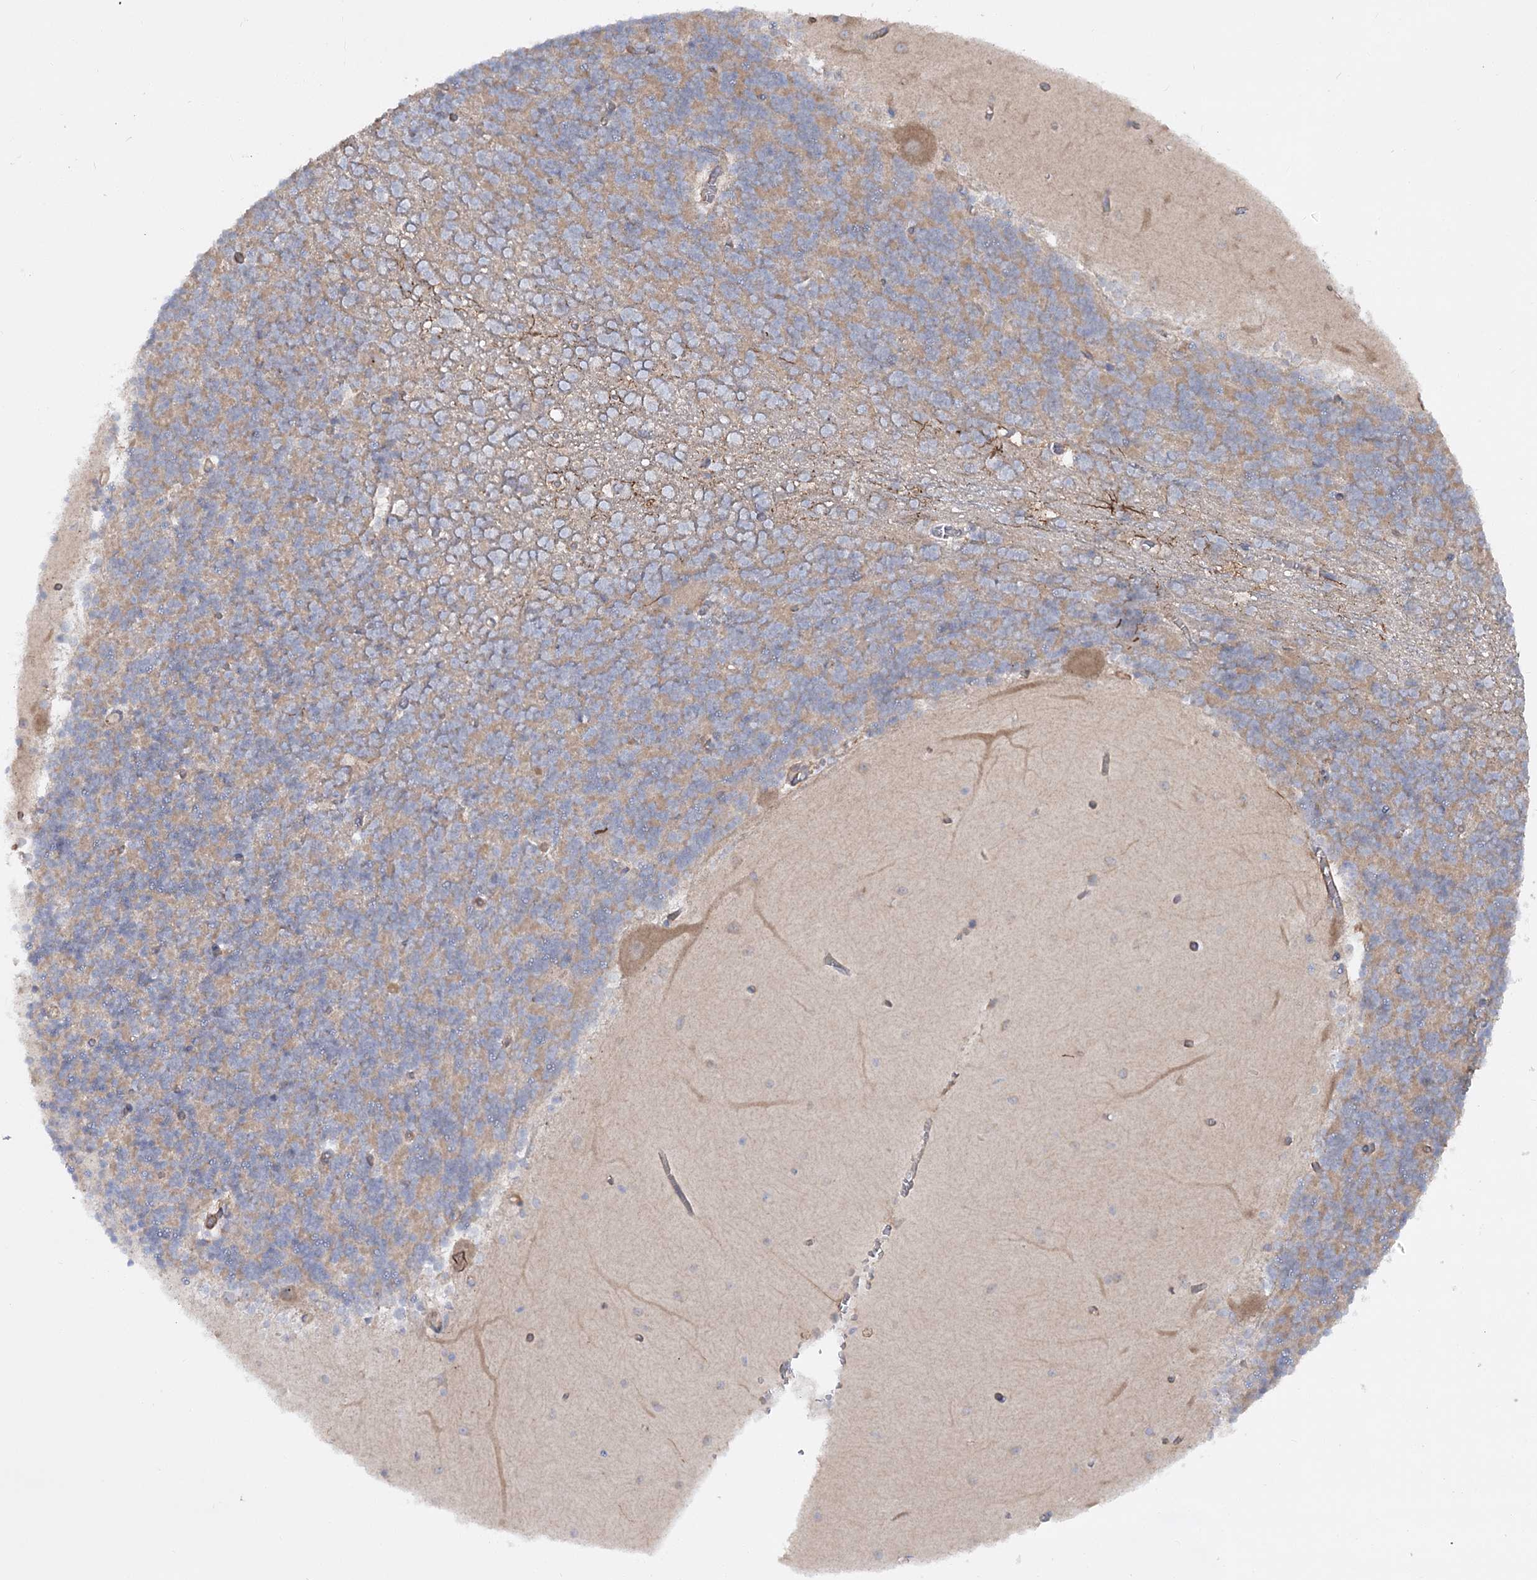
{"staining": {"intensity": "weak", "quantity": ">75%", "location": "cytoplasmic/membranous"}, "tissue": "cerebellum", "cell_type": "Cells in granular layer", "image_type": "normal", "snomed": [{"axis": "morphology", "description": "Normal tissue, NOS"}, {"axis": "topography", "description": "Cerebellum"}], "caption": "Weak cytoplasmic/membranous protein staining is present in about >75% of cells in granular layer in cerebellum. (Brightfield microscopy of DAB IHC at high magnification).", "gene": "KIAA0825", "patient": {"sex": "male", "age": 37}}